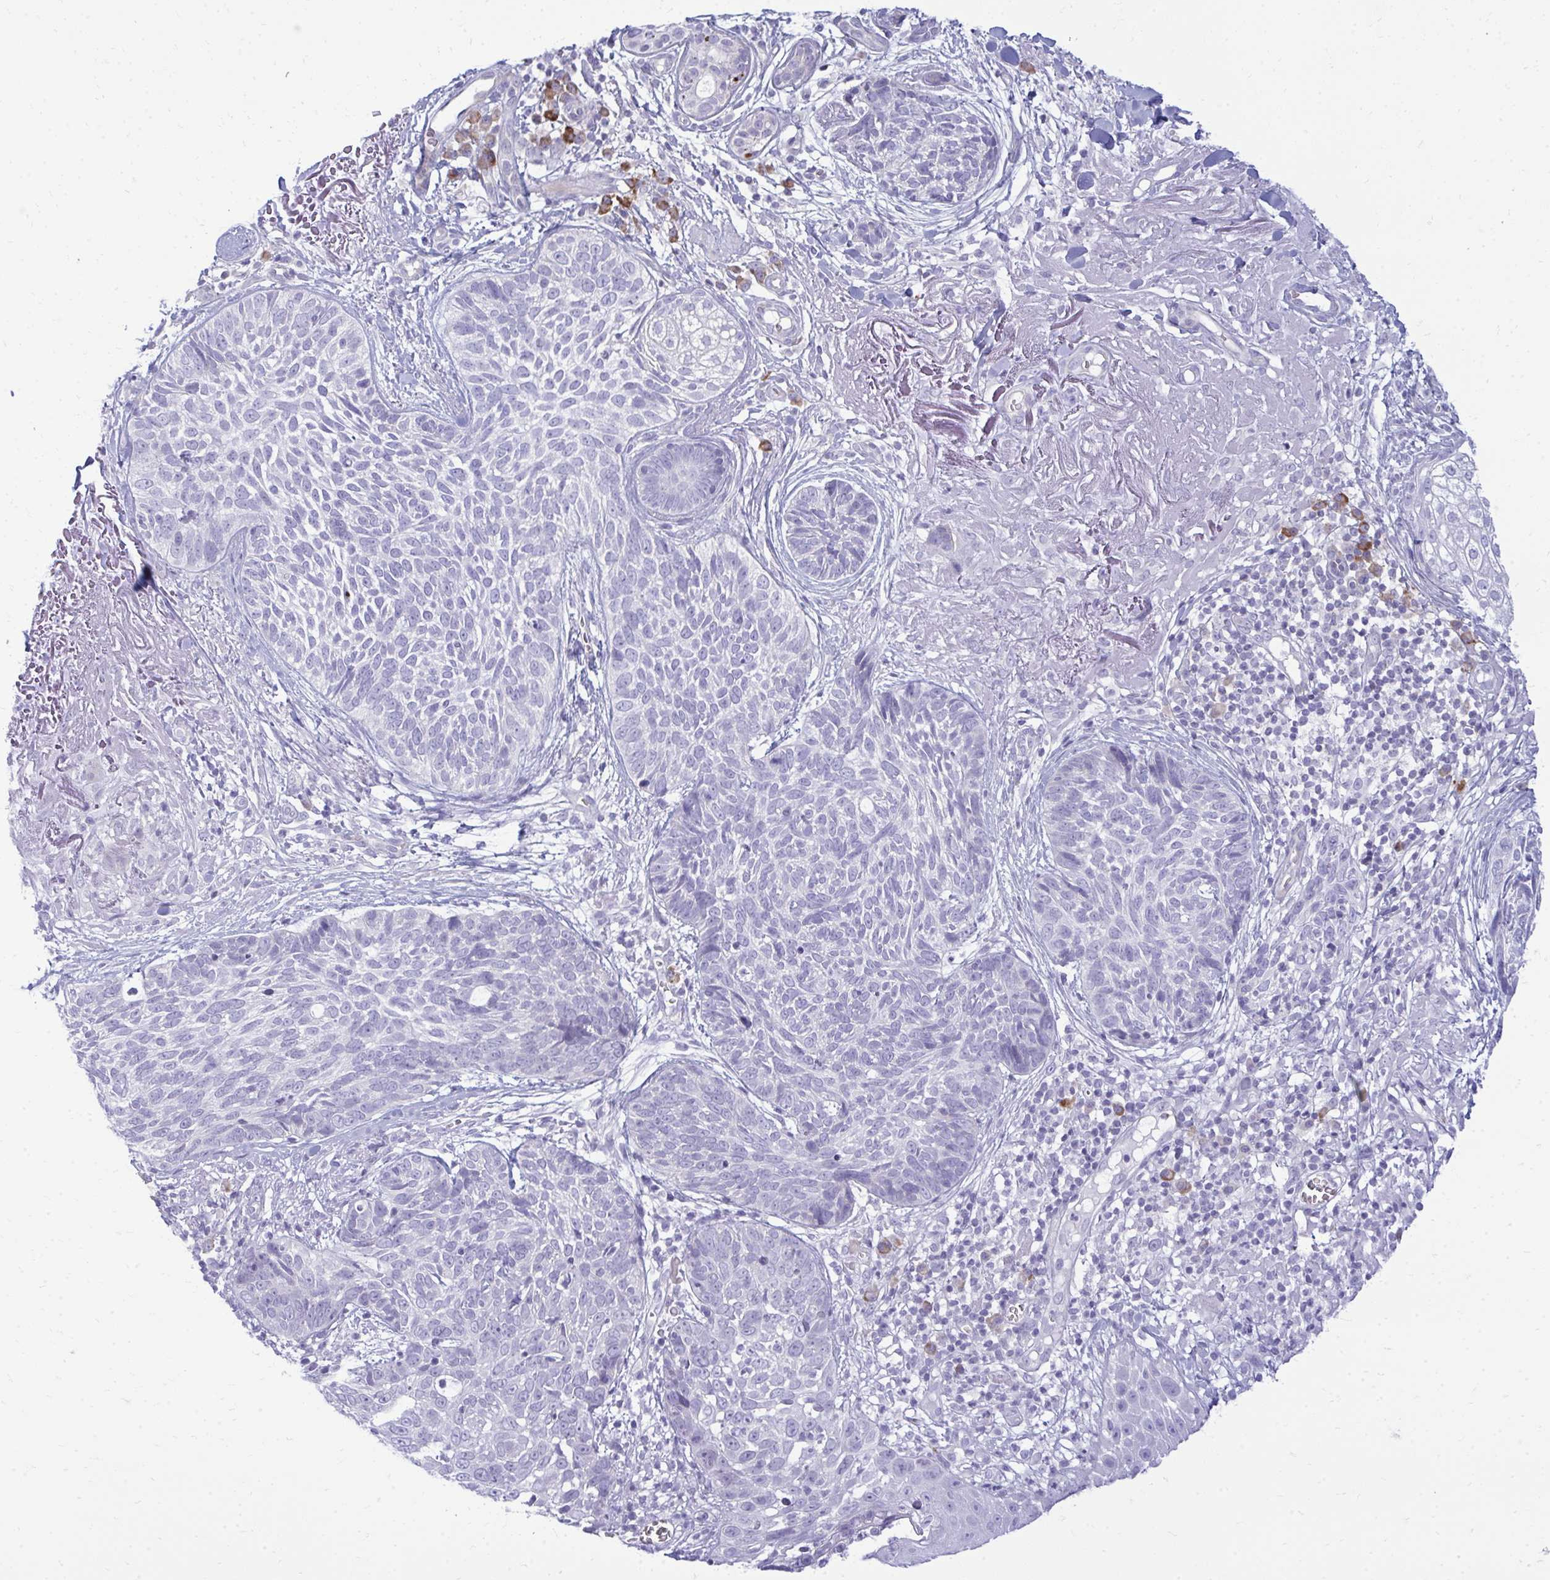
{"staining": {"intensity": "negative", "quantity": "none", "location": "none"}, "tissue": "skin cancer", "cell_type": "Tumor cells", "image_type": "cancer", "snomed": [{"axis": "morphology", "description": "Basal cell carcinoma"}, {"axis": "topography", "description": "Skin"}, {"axis": "topography", "description": "Skin of face"}], "caption": "The IHC histopathology image has no significant expression in tumor cells of skin cancer tissue. Nuclei are stained in blue.", "gene": "TSPEAR", "patient": {"sex": "female", "age": 95}}